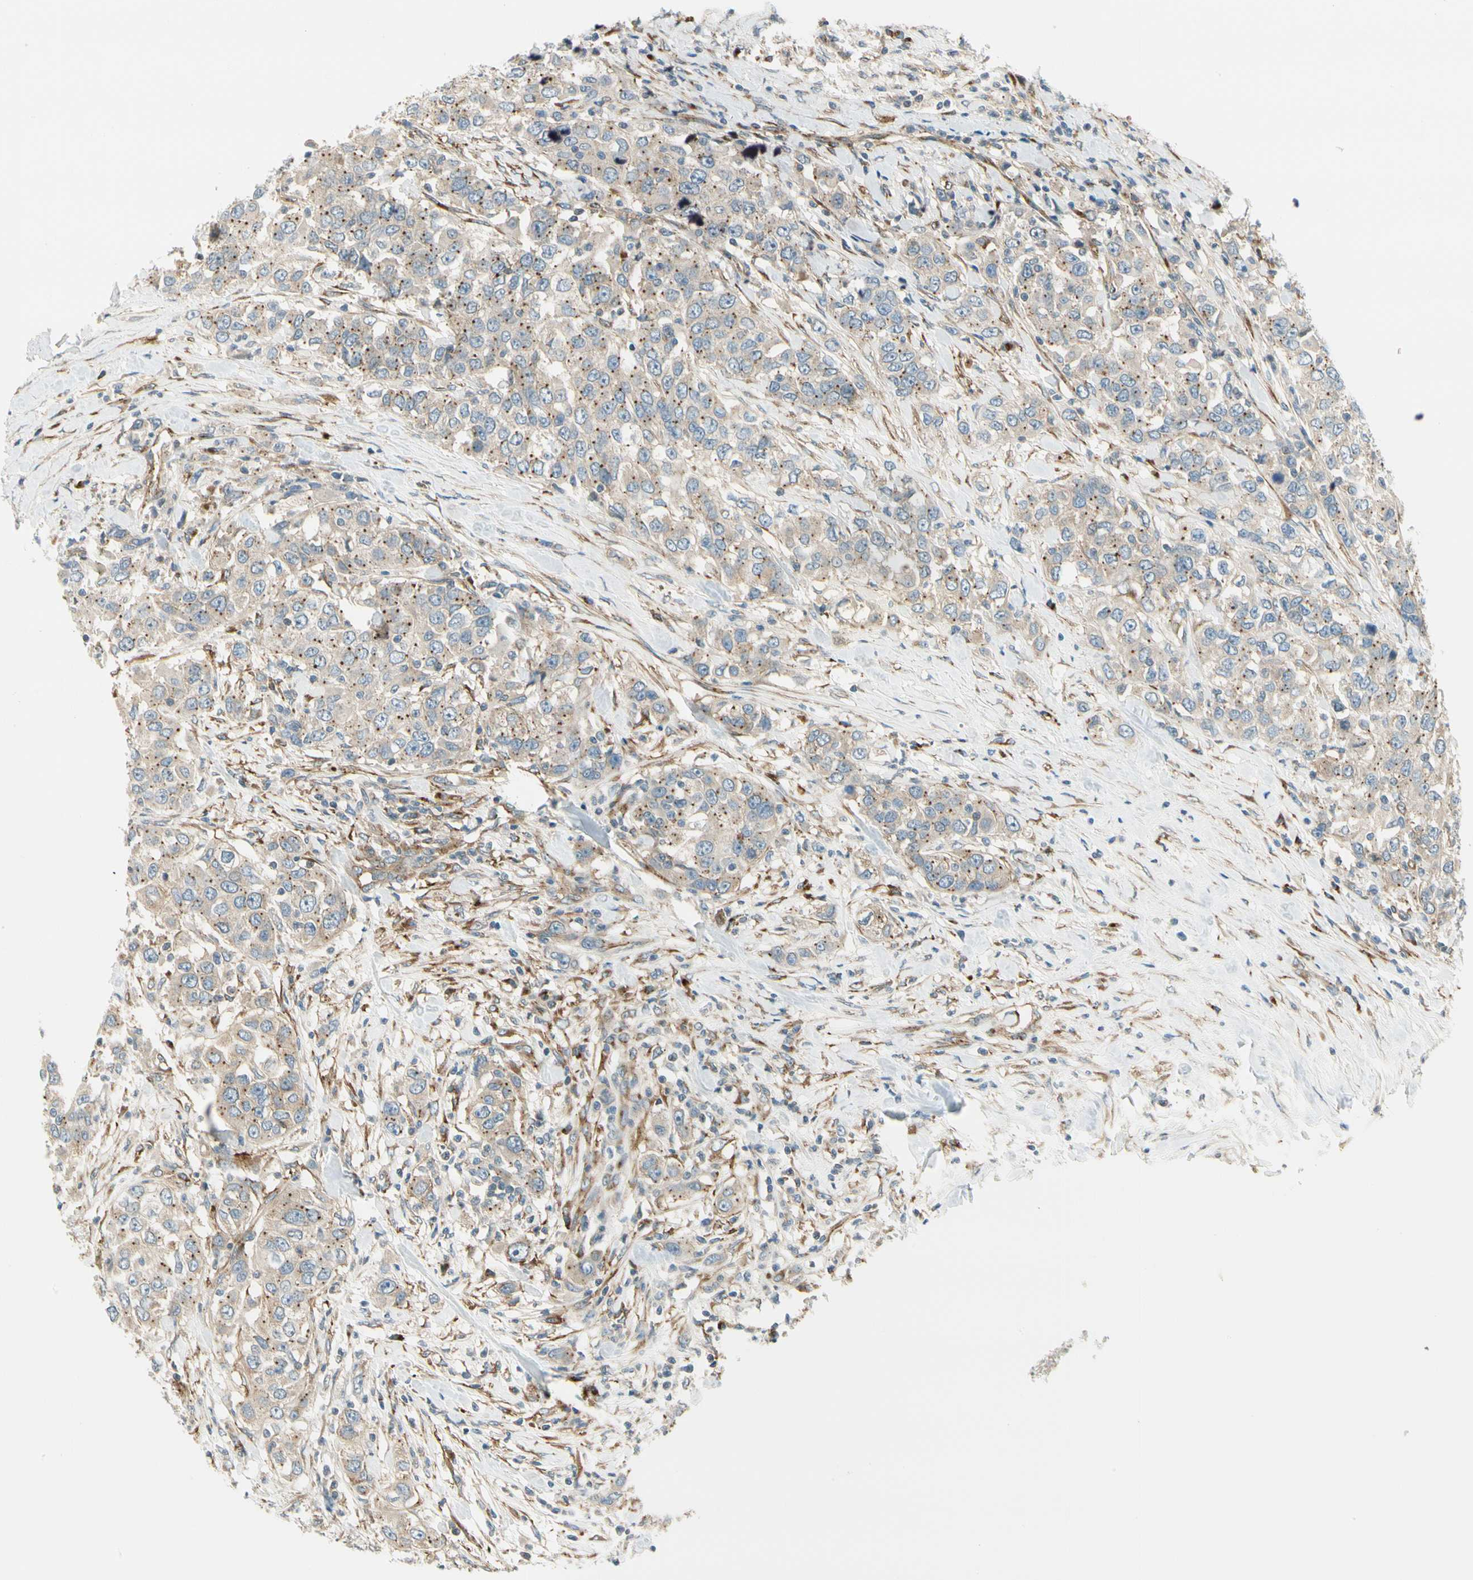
{"staining": {"intensity": "weak", "quantity": ">75%", "location": "cytoplasmic/membranous"}, "tissue": "urothelial cancer", "cell_type": "Tumor cells", "image_type": "cancer", "snomed": [{"axis": "morphology", "description": "Urothelial carcinoma, High grade"}, {"axis": "topography", "description": "Urinary bladder"}], "caption": "IHC micrograph of human urothelial carcinoma (high-grade) stained for a protein (brown), which exhibits low levels of weak cytoplasmic/membranous staining in about >75% of tumor cells.", "gene": "MANSC1", "patient": {"sex": "female", "age": 80}}